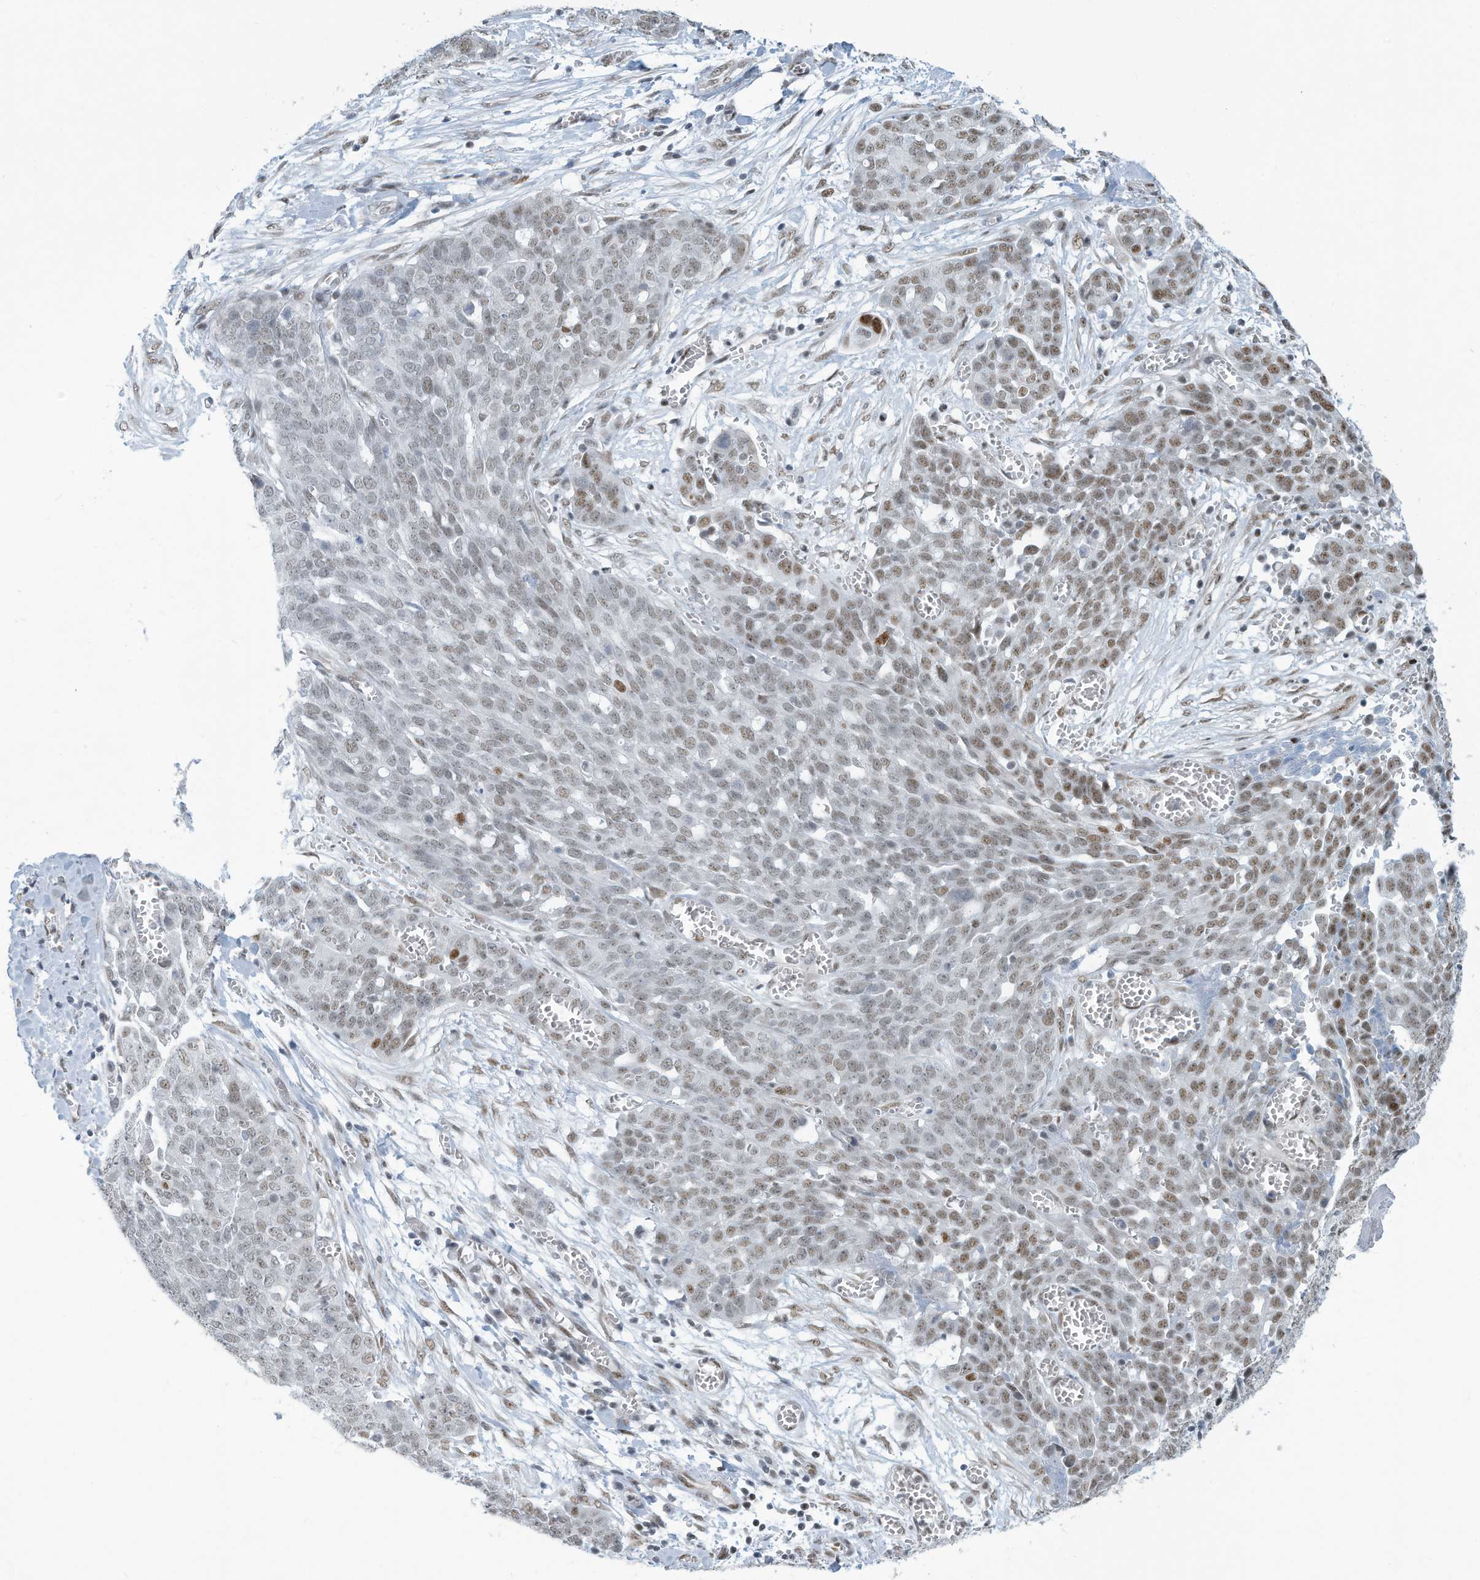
{"staining": {"intensity": "moderate", "quantity": "25%-75%", "location": "nuclear"}, "tissue": "ovarian cancer", "cell_type": "Tumor cells", "image_type": "cancer", "snomed": [{"axis": "morphology", "description": "Cystadenocarcinoma, serous, NOS"}, {"axis": "topography", "description": "Soft tissue"}, {"axis": "topography", "description": "Ovary"}], "caption": "Approximately 25%-75% of tumor cells in ovarian cancer (serous cystadenocarcinoma) display moderate nuclear protein positivity as visualized by brown immunohistochemical staining.", "gene": "SARNP", "patient": {"sex": "female", "age": 57}}